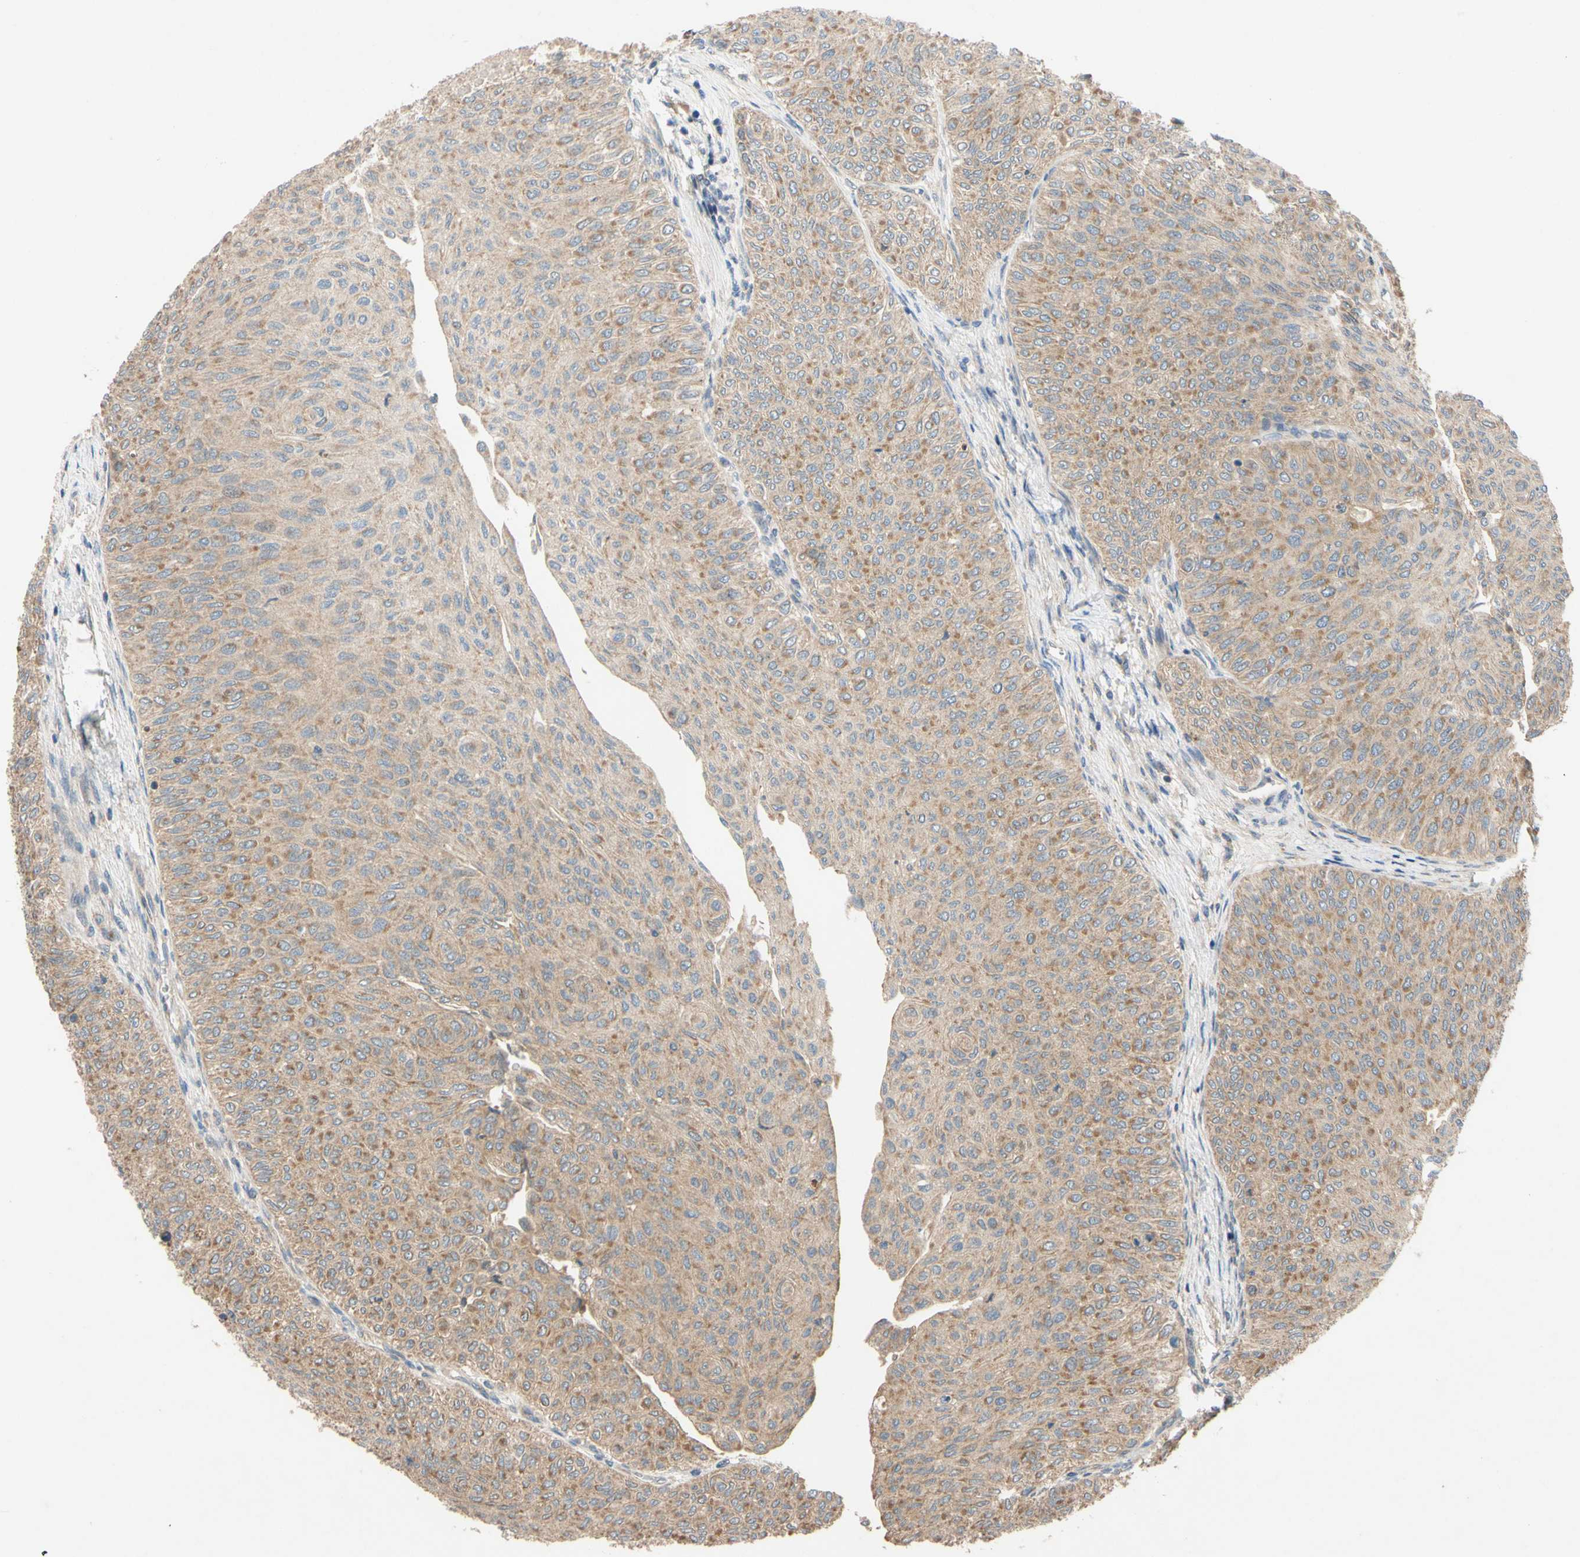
{"staining": {"intensity": "moderate", "quantity": ">75%", "location": "cytoplasmic/membranous"}, "tissue": "urothelial cancer", "cell_type": "Tumor cells", "image_type": "cancer", "snomed": [{"axis": "morphology", "description": "Urothelial carcinoma, Low grade"}, {"axis": "topography", "description": "Urinary bladder"}], "caption": "The immunohistochemical stain shows moderate cytoplasmic/membranous expression in tumor cells of urothelial carcinoma (low-grade) tissue. The protein is stained brown, and the nuclei are stained in blue (DAB IHC with brightfield microscopy, high magnification).", "gene": "MBTPS2", "patient": {"sex": "male", "age": 78}}